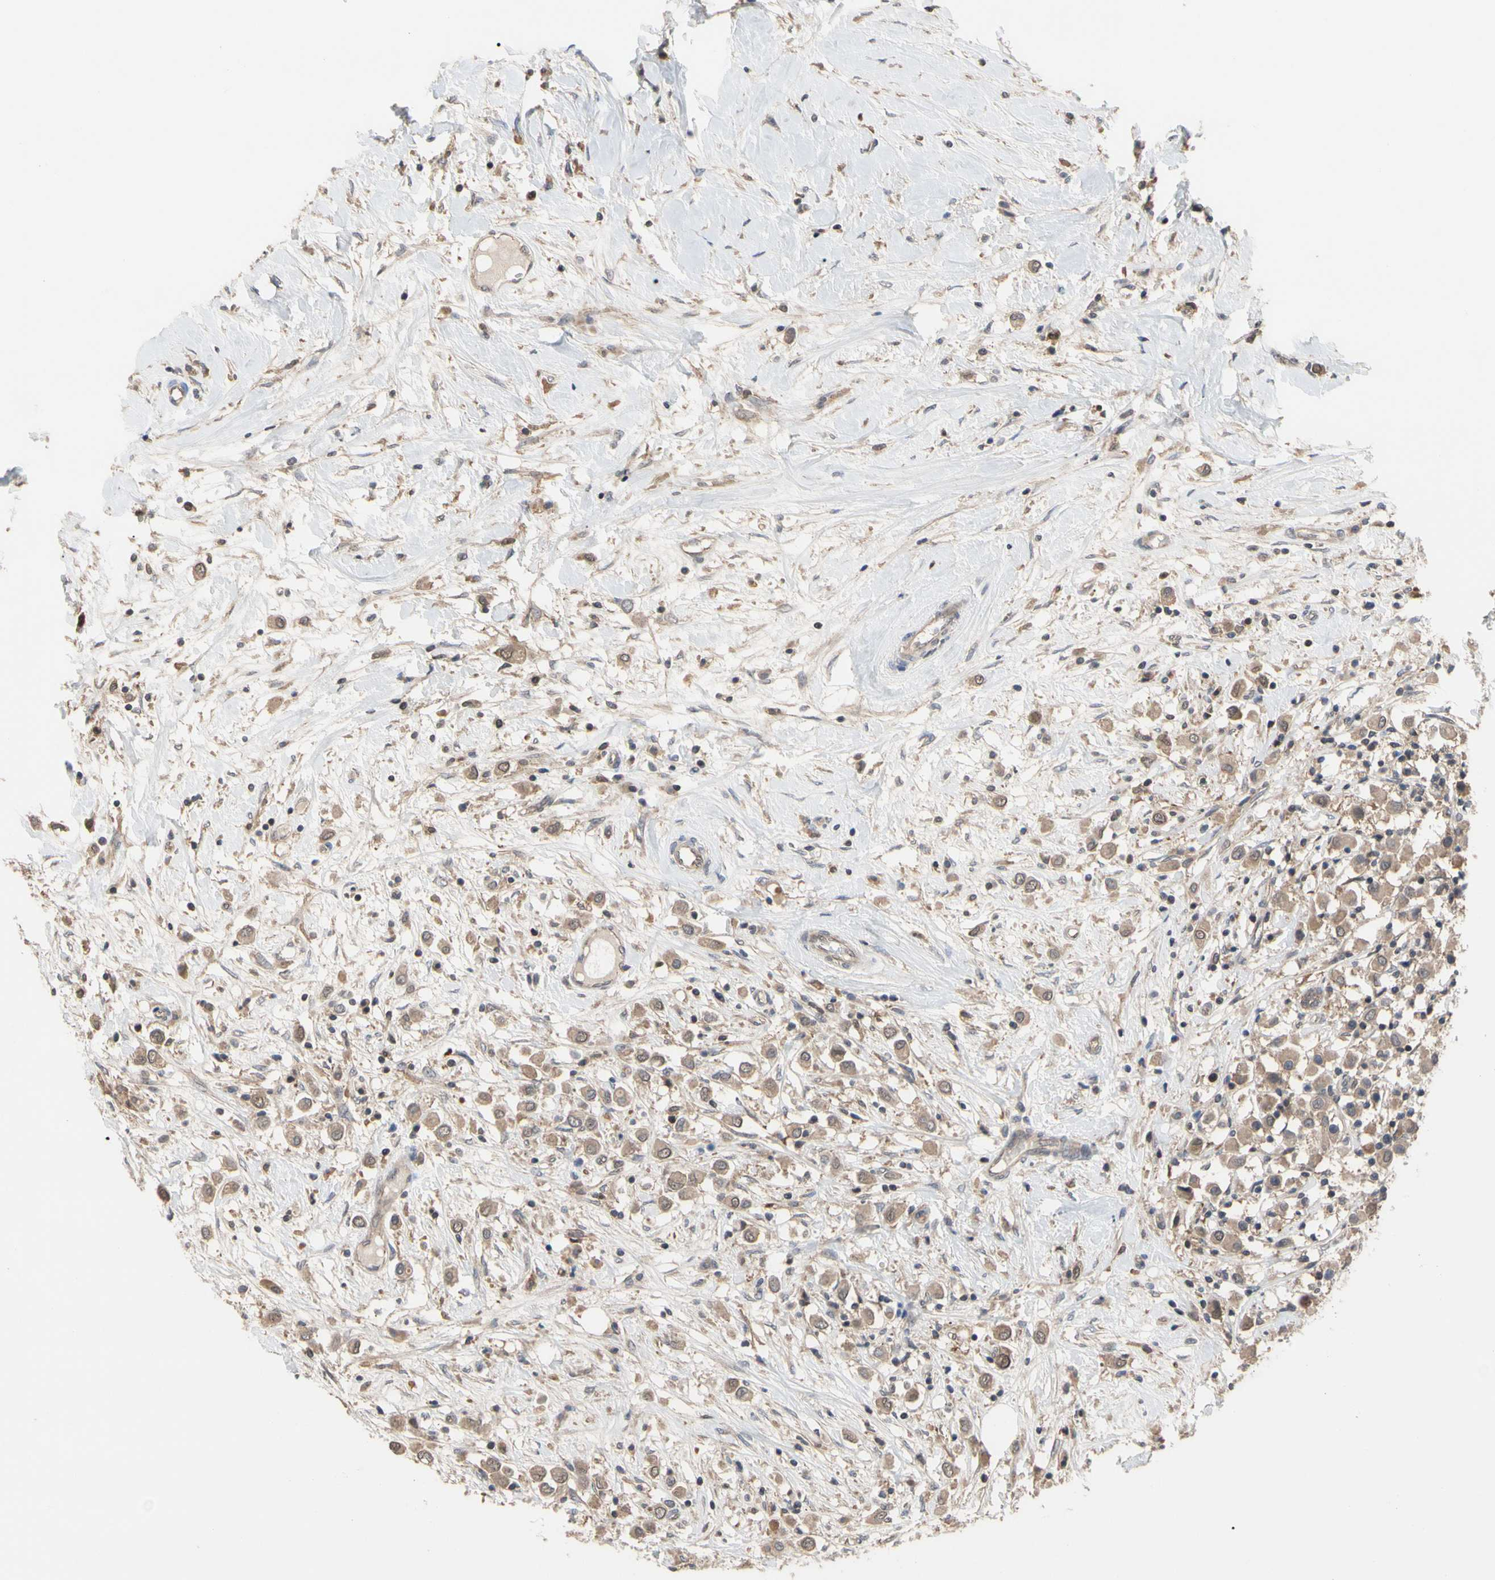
{"staining": {"intensity": "moderate", "quantity": ">75%", "location": "cytoplasmic/membranous"}, "tissue": "breast cancer", "cell_type": "Tumor cells", "image_type": "cancer", "snomed": [{"axis": "morphology", "description": "Duct carcinoma"}, {"axis": "topography", "description": "Breast"}], "caption": "Breast cancer stained with DAB immunohistochemistry reveals medium levels of moderate cytoplasmic/membranous expression in approximately >75% of tumor cells.", "gene": "DPP8", "patient": {"sex": "female", "age": 61}}